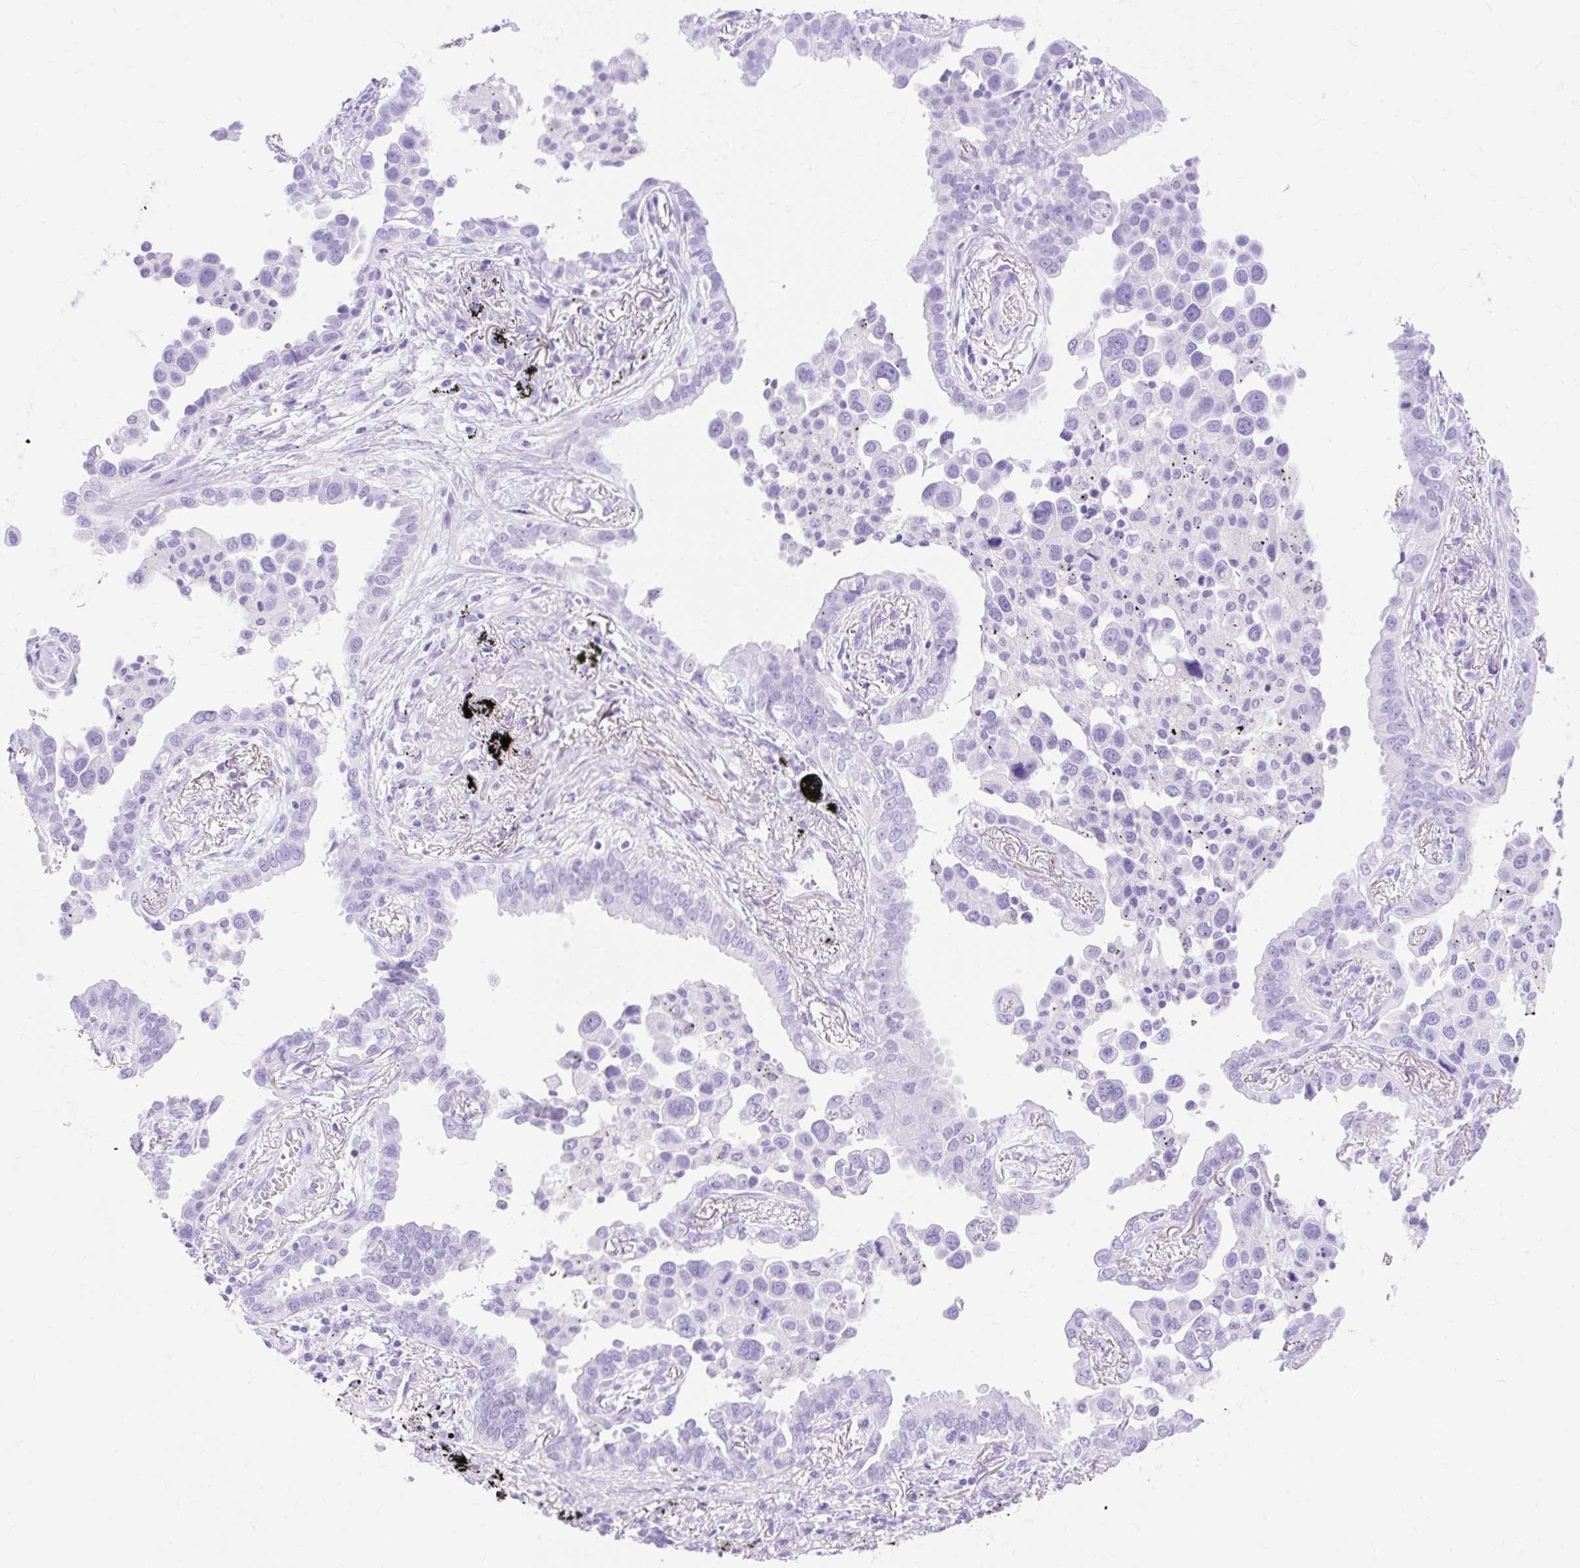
{"staining": {"intensity": "negative", "quantity": "none", "location": "none"}, "tissue": "lung cancer", "cell_type": "Tumor cells", "image_type": "cancer", "snomed": [{"axis": "morphology", "description": "Adenocarcinoma, NOS"}, {"axis": "topography", "description": "Lung"}], "caption": "IHC micrograph of neoplastic tissue: human lung cancer (adenocarcinoma) stained with DAB (3,3'-diaminobenzidine) reveals no significant protein staining in tumor cells.", "gene": "MBP", "patient": {"sex": "male", "age": 67}}